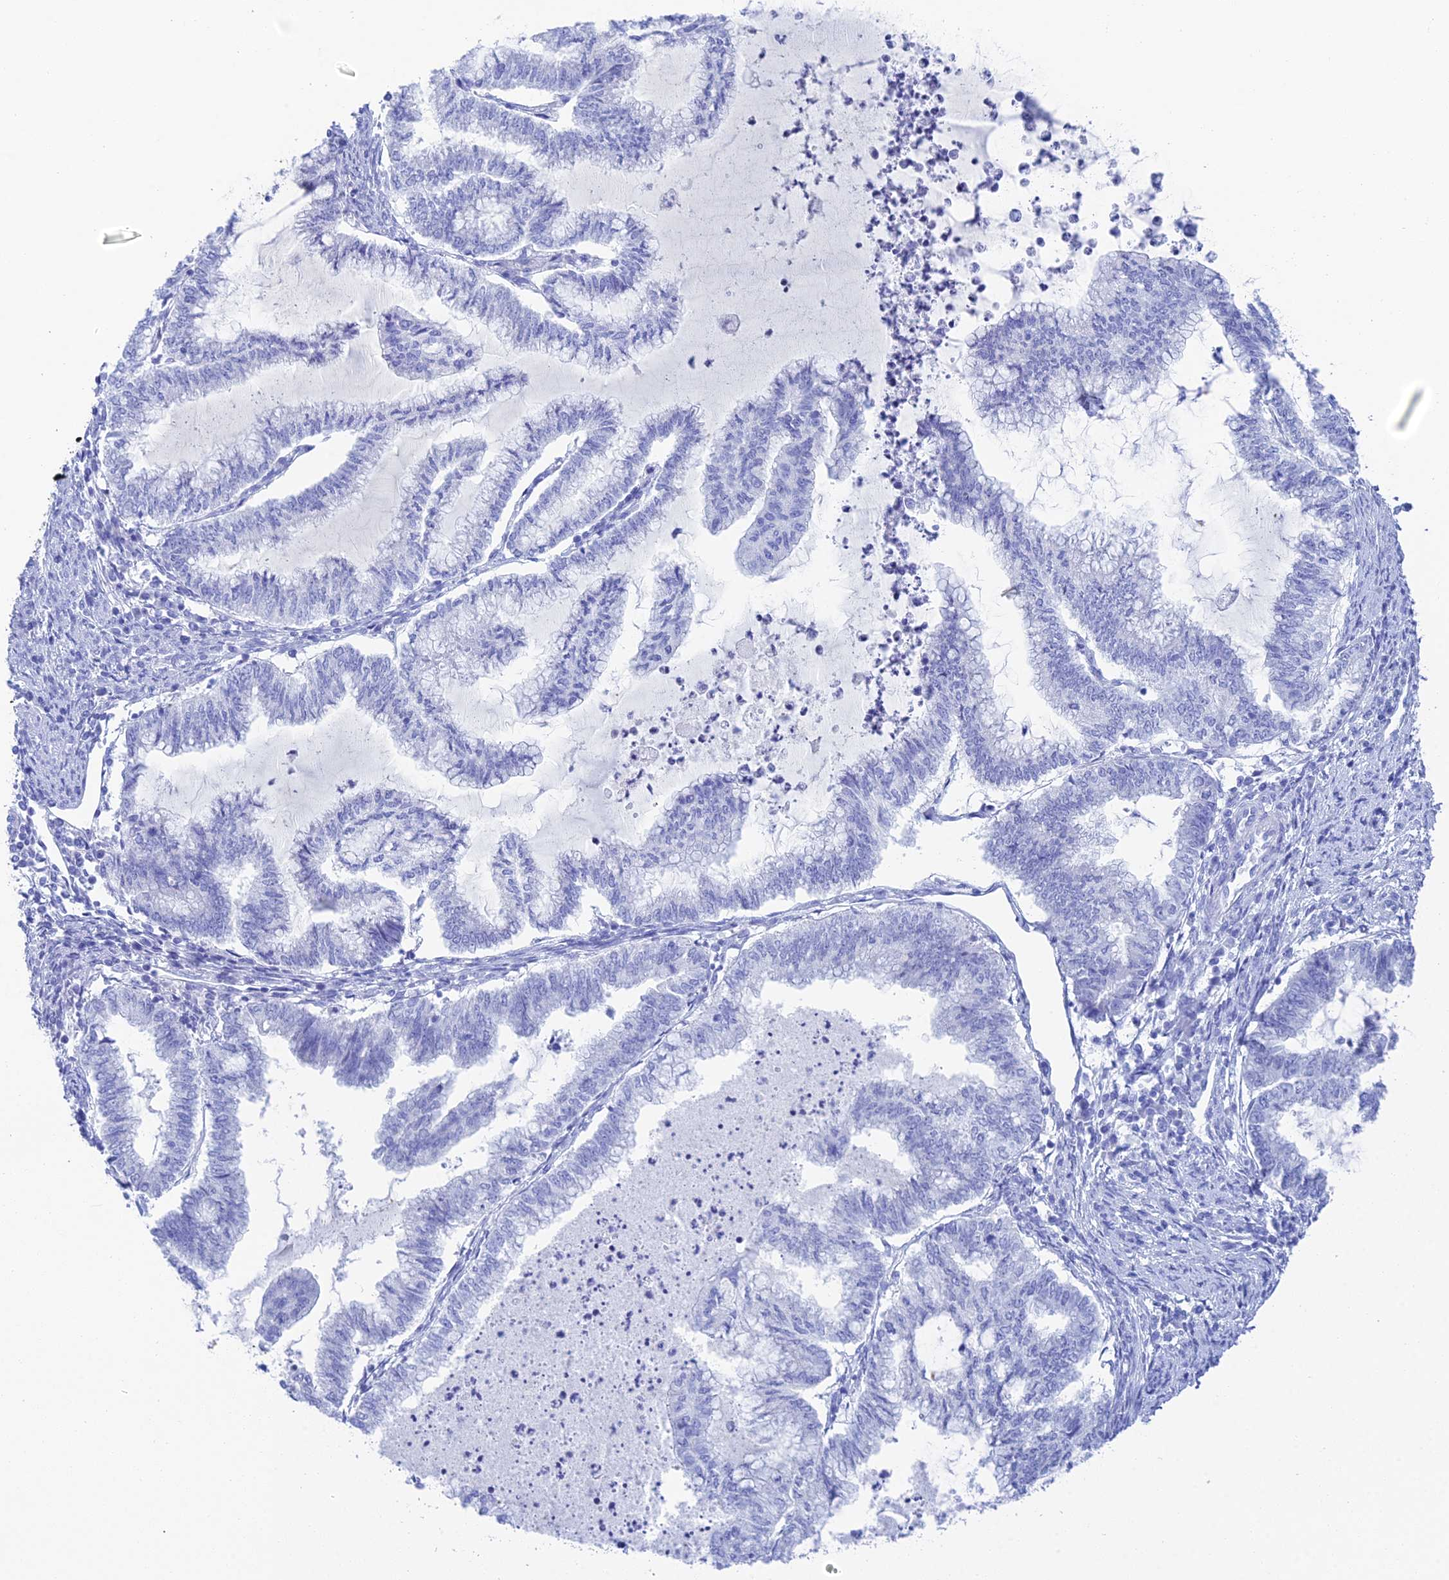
{"staining": {"intensity": "negative", "quantity": "none", "location": "none"}, "tissue": "endometrial cancer", "cell_type": "Tumor cells", "image_type": "cancer", "snomed": [{"axis": "morphology", "description": "Adenocarcinoma, NOS"}, {"axis": "topography", "description": "Endometrium"}], "caption": "Immunohistochemistry (IHC) image of neoplastic tissue: human endometrial cancer (adenocarcinoma) stained with DAB shows no significant protein expression in tumor cells.", "gene": "REG1A", "patient": {"sex": "female", "age": 79}}